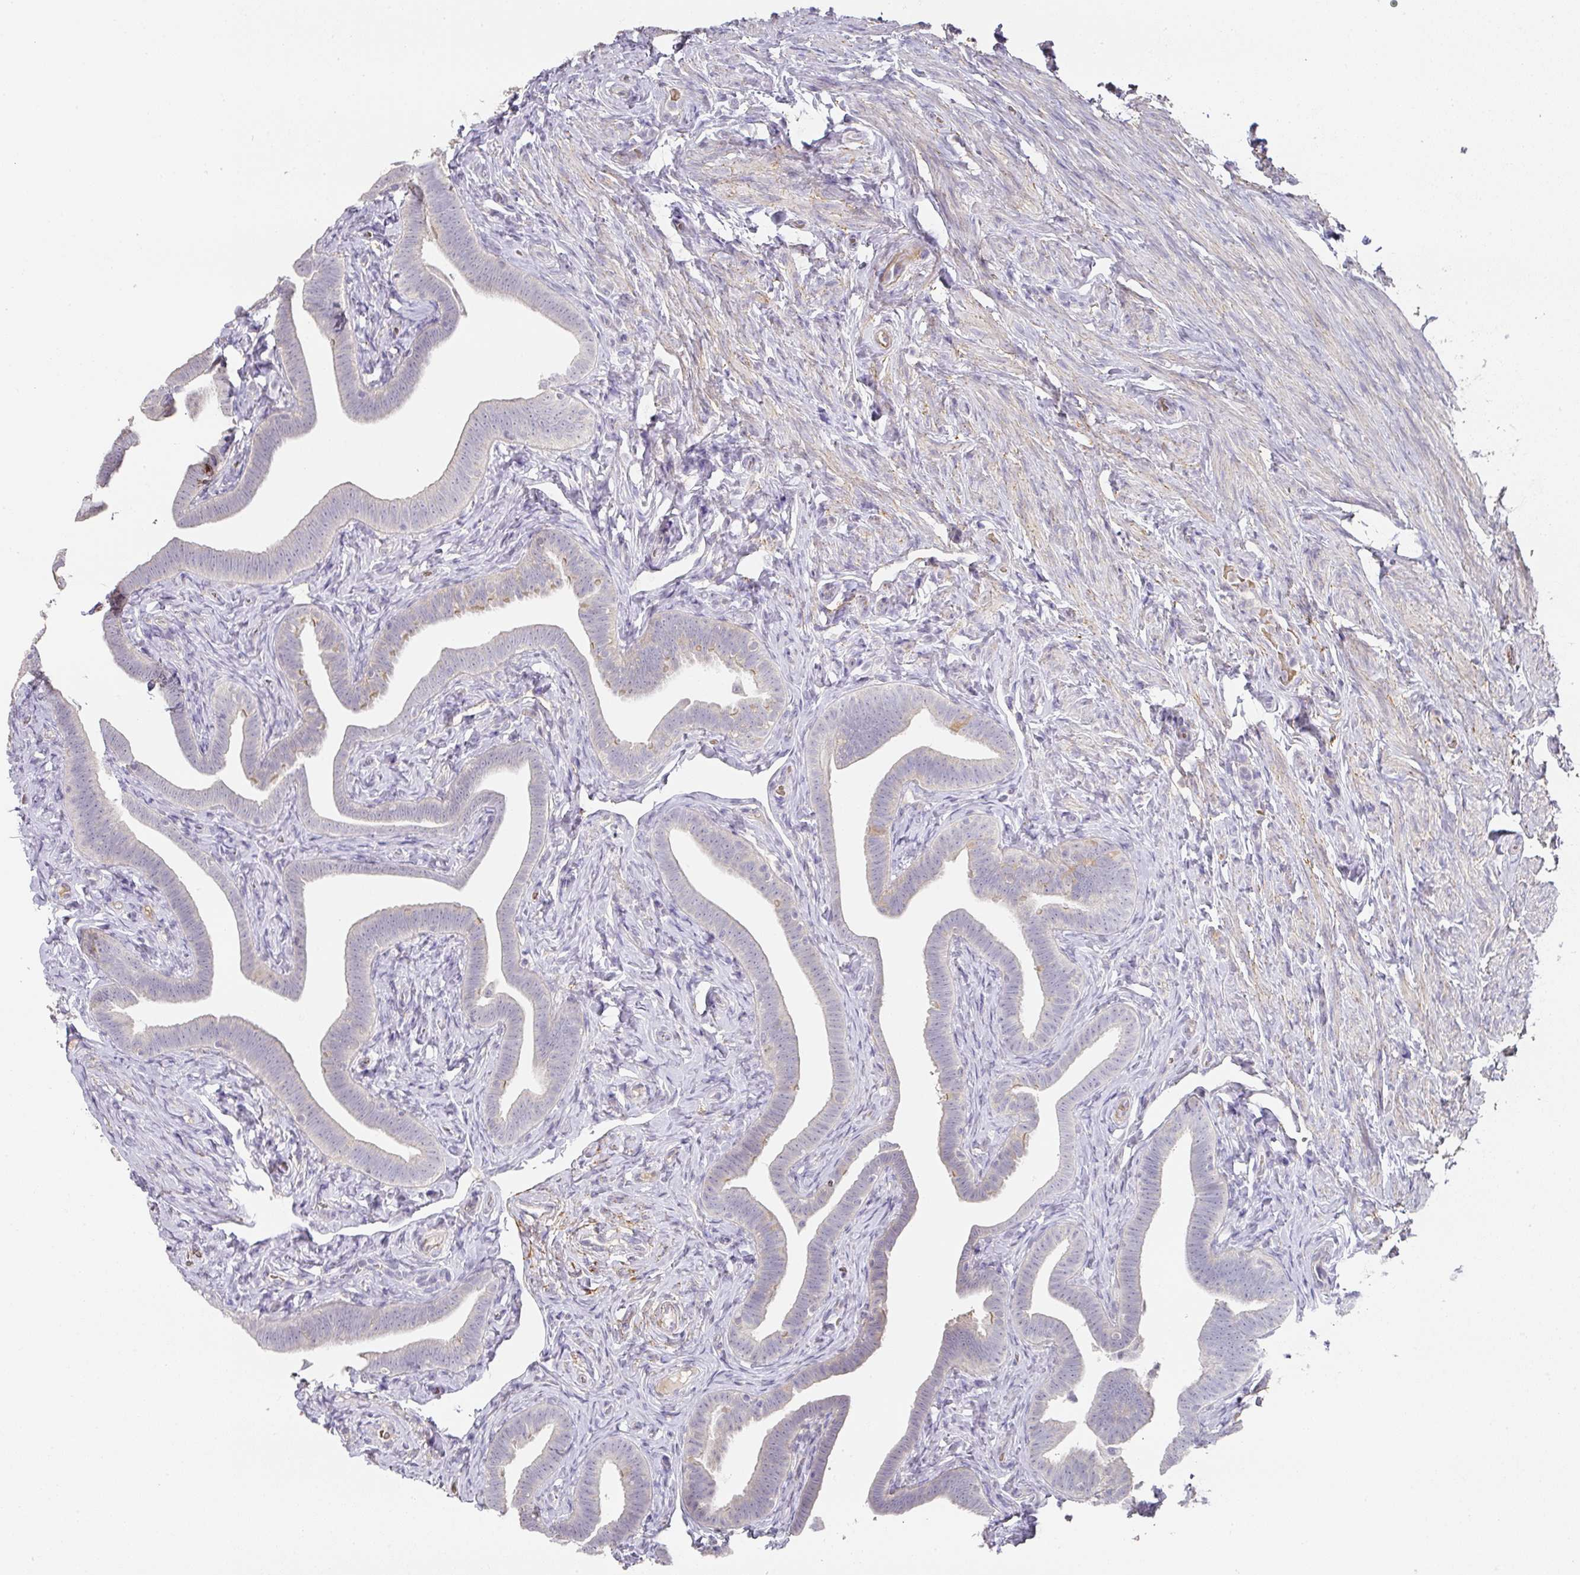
{"staining": {"intensity": "negative", "quantity": "none", "location": "none"}, "tissue": "fallopian tube", "cell_type": "Glandular cells", "image_type": "normal", "snomed": [{"axis": "morphology", "description": "Normal tissue, NOS"}, {"axis": "topography", "description": "Fallopian tube"}], "caption": "This histopathology image is of benign fallopian tube stained with immunohistochemistry to label a protein in brown with the nuclei are counter-stained blue. There is no positivity in glandular cells.", "gene": "FOXN4", "patient": {"sex": "female", "age": 69}}